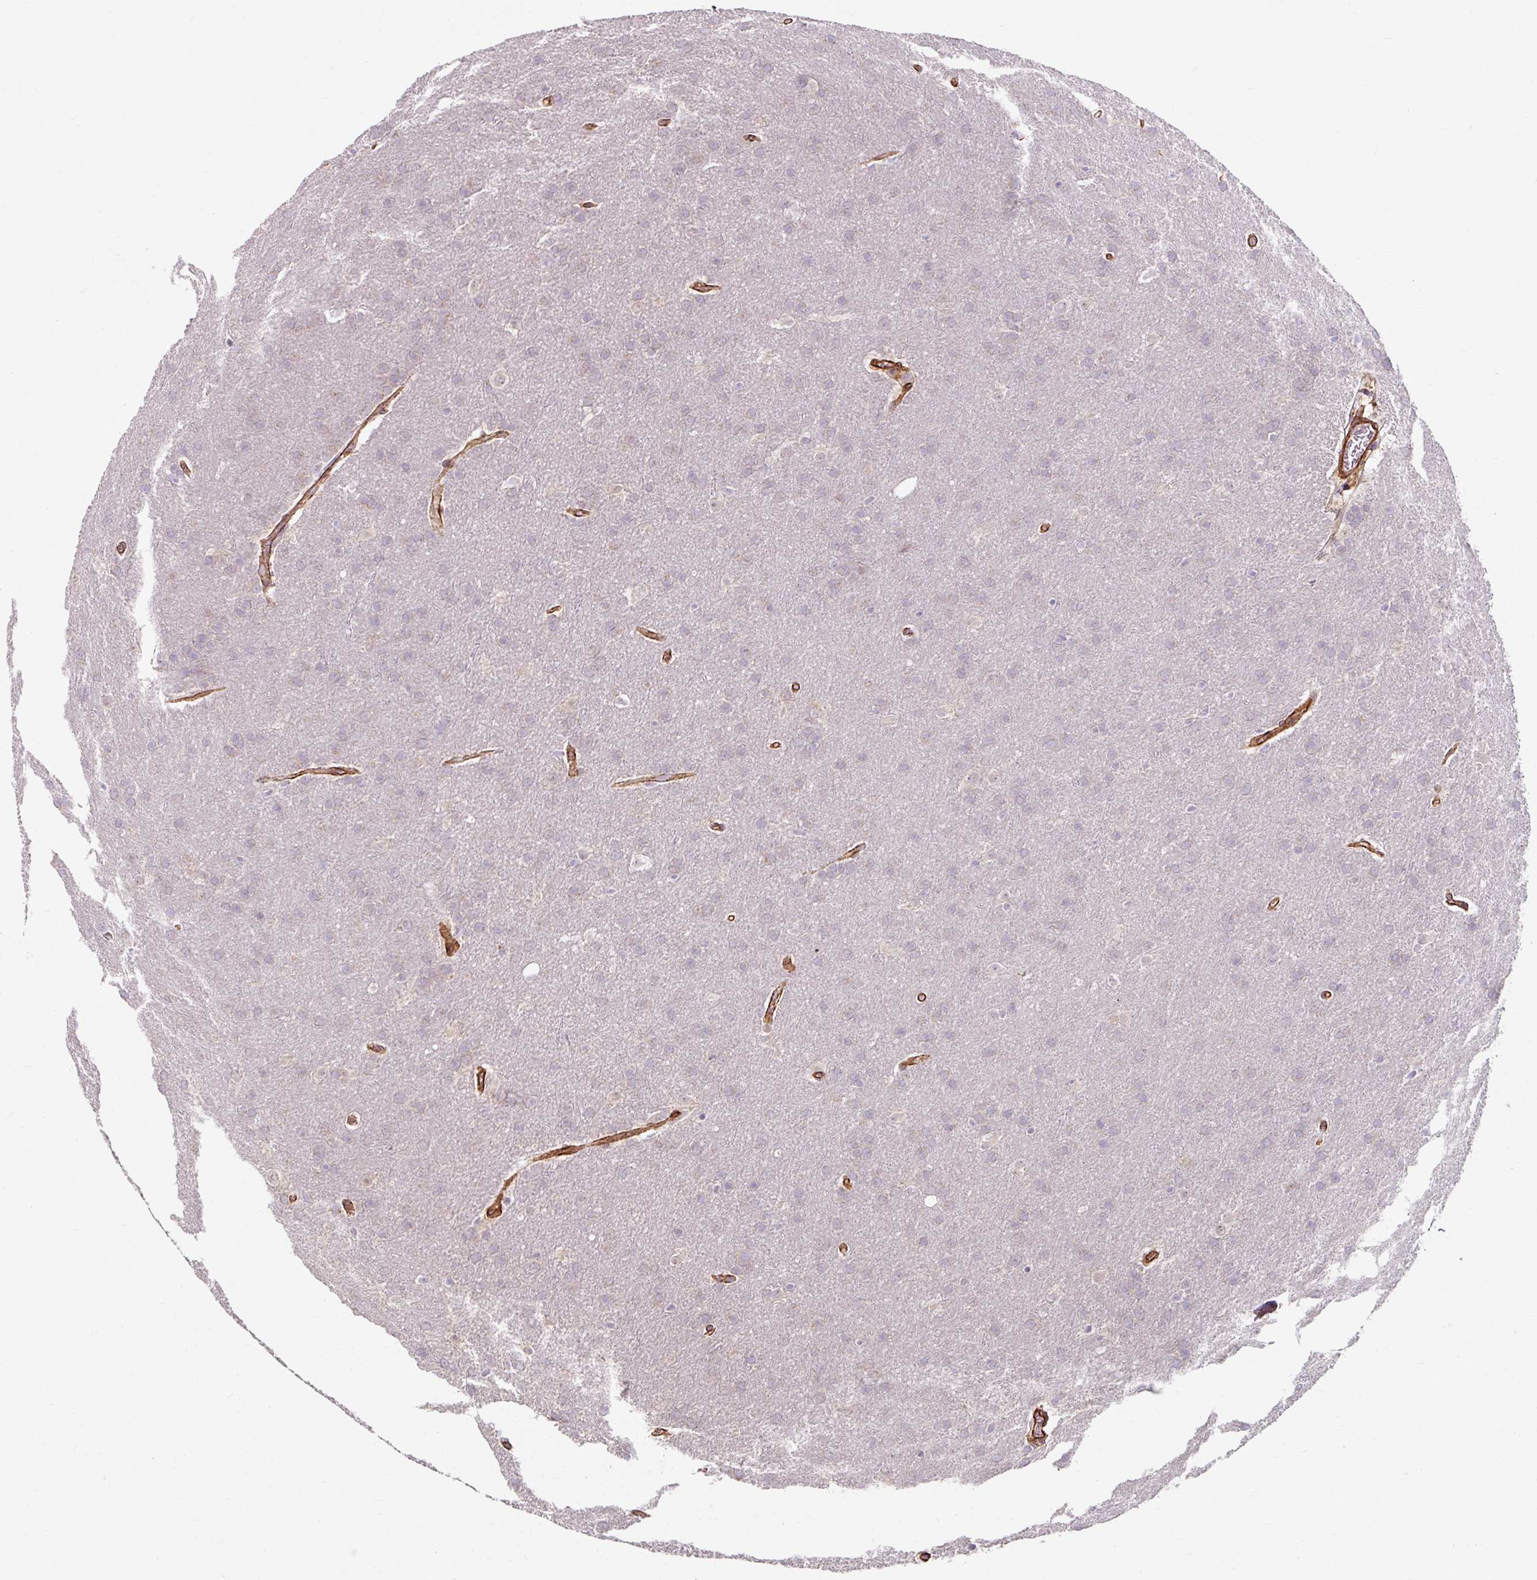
{"staining": {"intensity": "negative", "quantity": "none", "location": "none"}, "tissue": "glioma", "cell_type": "Tumor cells", "image_type": "cancer", "snomed": [{"axis": "morphology", "description": "Glioma, malignant, Low grade"}, {"axis": "topography", "description": "Brain"}], "caption": "Immunohistochemistry (IHC) image of human malignant glioma (low-grade) stained for a protein (brown), which displays no staining in tumor cells. Brightfield microscopy of immunohistochemistry stained with DAB (3,3'-diaminobenzidine) (brown) and hematoxylin (blue), captured at high magnification.", "gene": "MRPS5", "patient": {"sex": "female", "age": 32}}